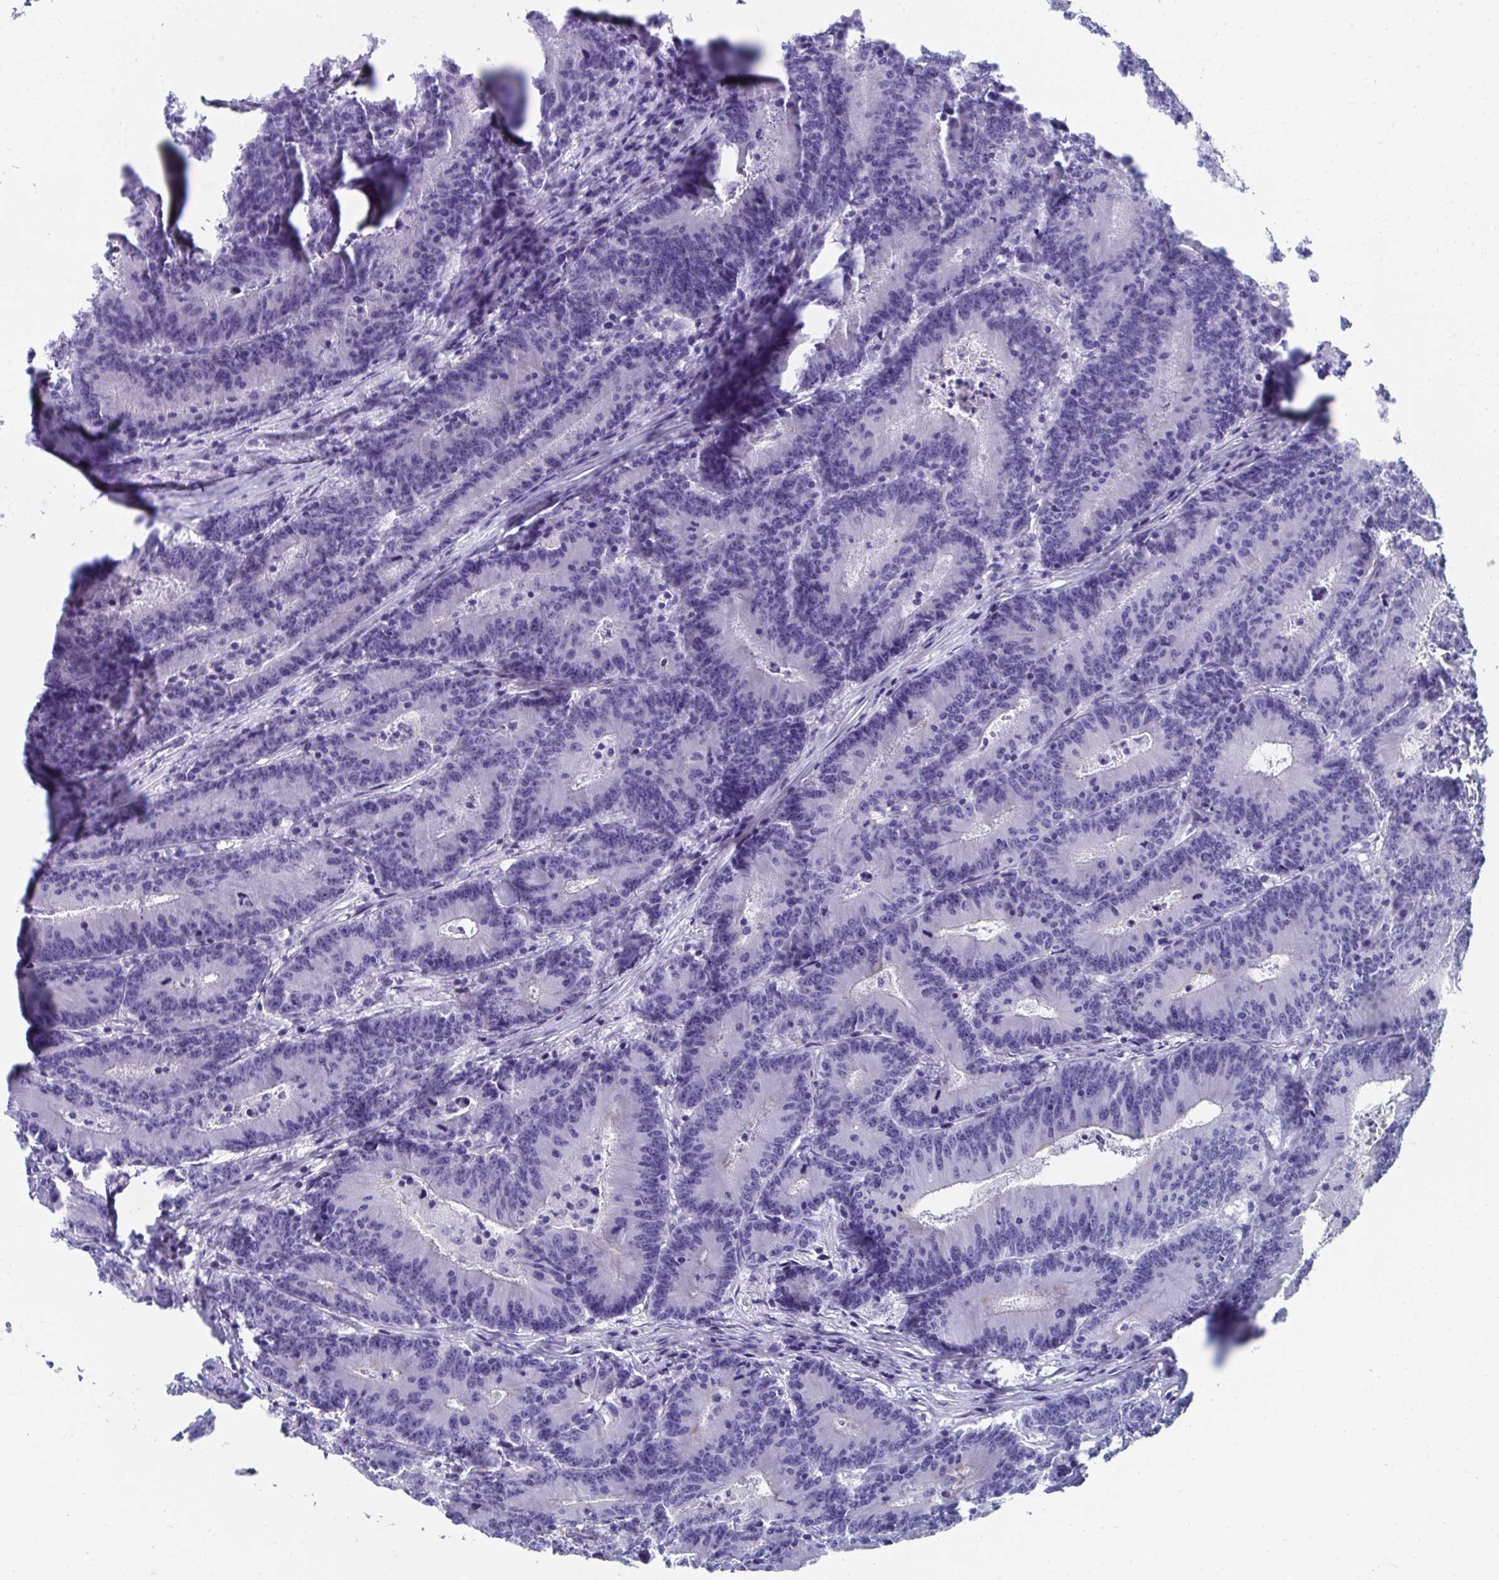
{"staining": {"intensity": "negative", "quantity": "none", "location": "none"}, "tissue": "colorectal cancer", "cell_type": "Tumor cells", "image_type": "cancer", "snomed": [{"axis": "morphology", "description": "Adenocarcinoma, NOS"}, {"axis": "topography", "description": "Colon"}], "caption": "Tumor cells are negative for brown protein staining in colorectal adenocarcinoma.", "gene": "HGD", "patient": {"sex": "female", "age": 78}}